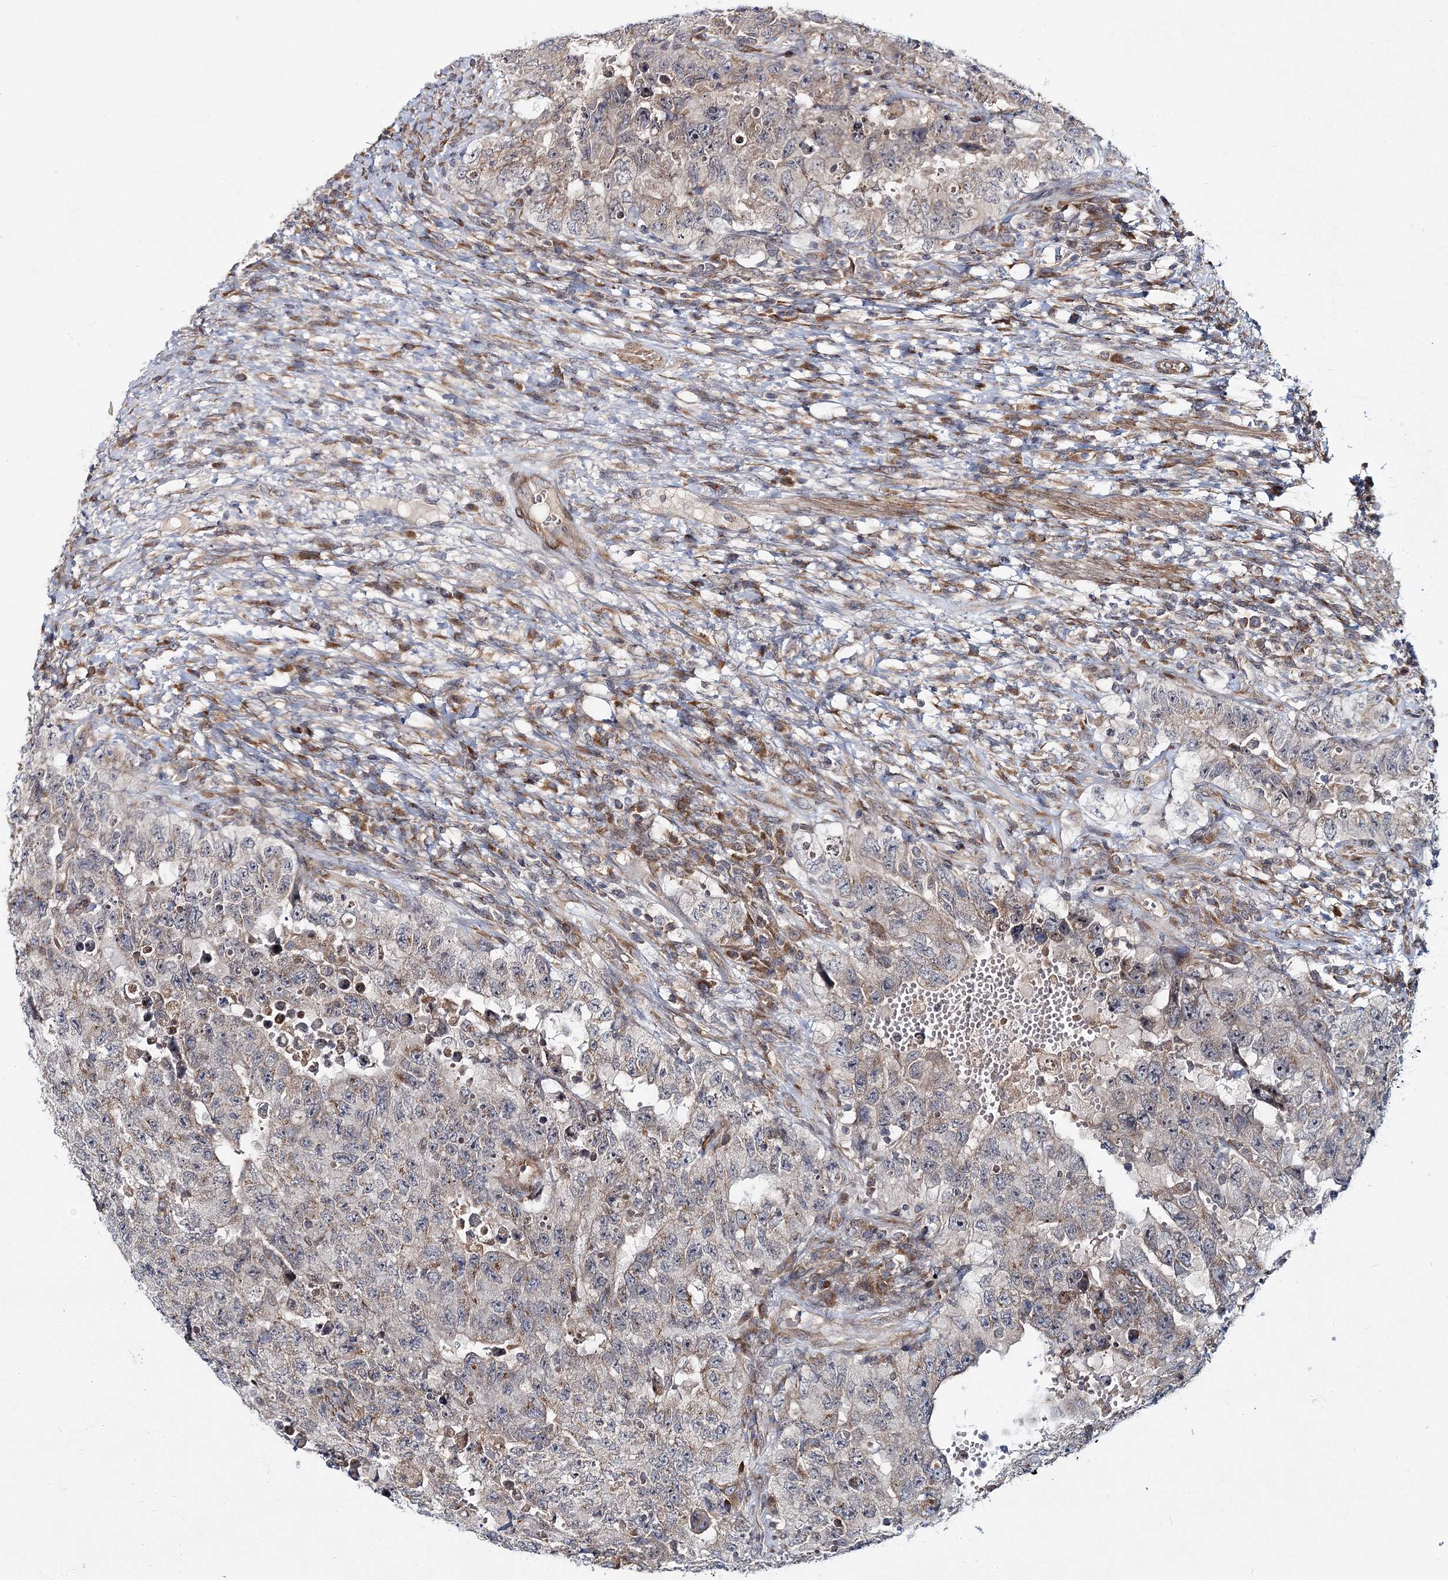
{"staining": {"intensity": "negative", "quantity": "none", "location": "none"}, "tissue": "testis cancer", "cell_type": "Tumor cells", "image_type": "cancer", "snomed": [{"axis": "morphology", "description": "Carcinoma, Embryonal, NOS"}, {"axis": "topography", "description": "Testis"}], "caption": "Immunohistochemistry of human testis embryonal carcinoma reveals no expression in tumor cells.", "gene": "NBAS", "patient": {"sex": "male", "age": 26}}